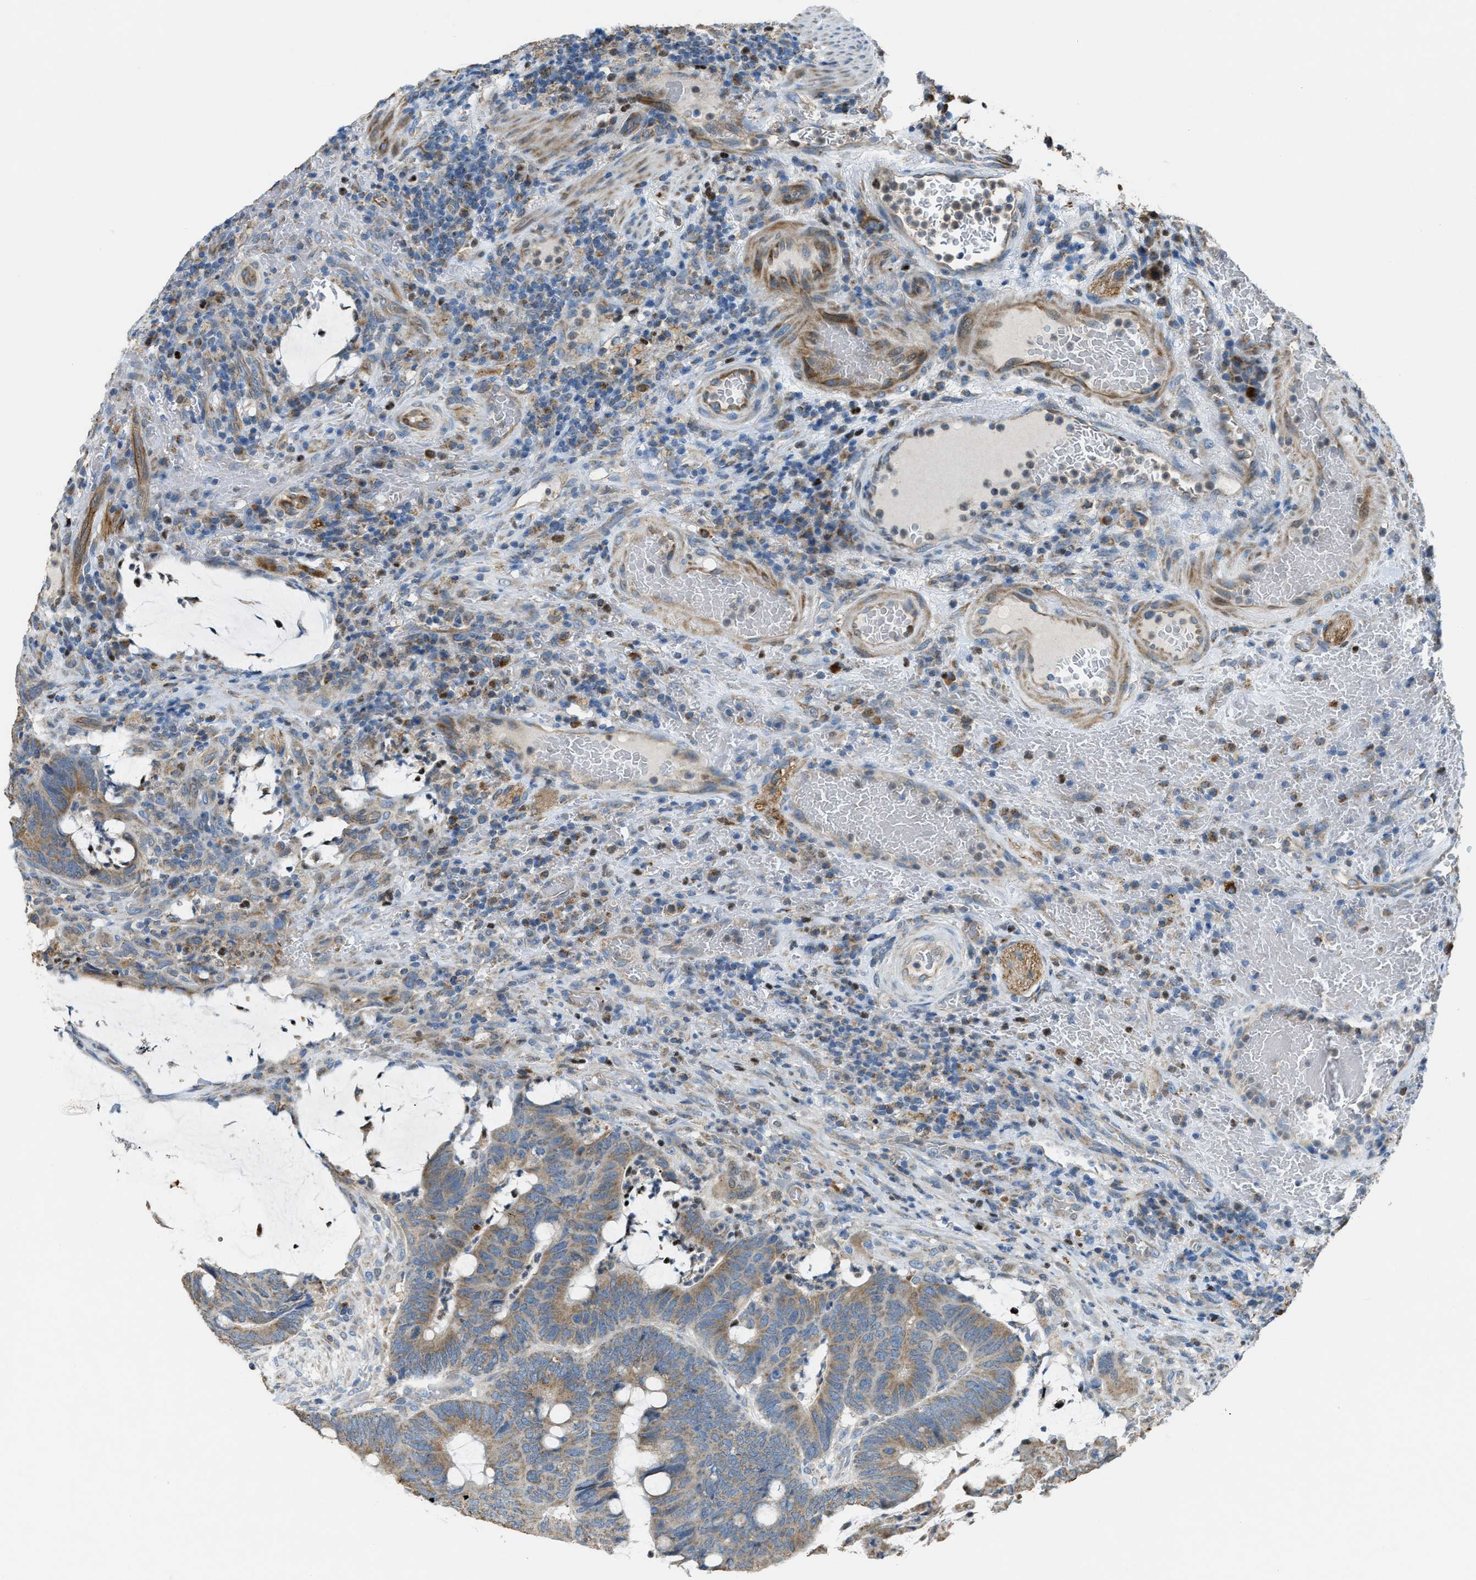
{"staining": {"intensity": "moderate", "quantity": ">75%", "location": "cytoplasmic/membranous"}, "tissue": "colorectal cancer", "cell_type": "Tumor cells", "image_type": "cancer", "snomed": [{"axis": "morphology", "description": "Normal tissue, NOS"}, {"axis": "morphology", "description": "Adenocarcinoma, NOS"}, {"axis": "topography", "description": "Rectum"}, {"axis": "topography", "description": "Peripheral nerve tissue"}], "caption": "Colorectal cancer stained with a brown dye reveals moderate cytoplasmic/membranous positive expression in approximately >75% of tumor cells.", "gene": "SLC25A11", "patient": {"sex": "male", "age": 92}}